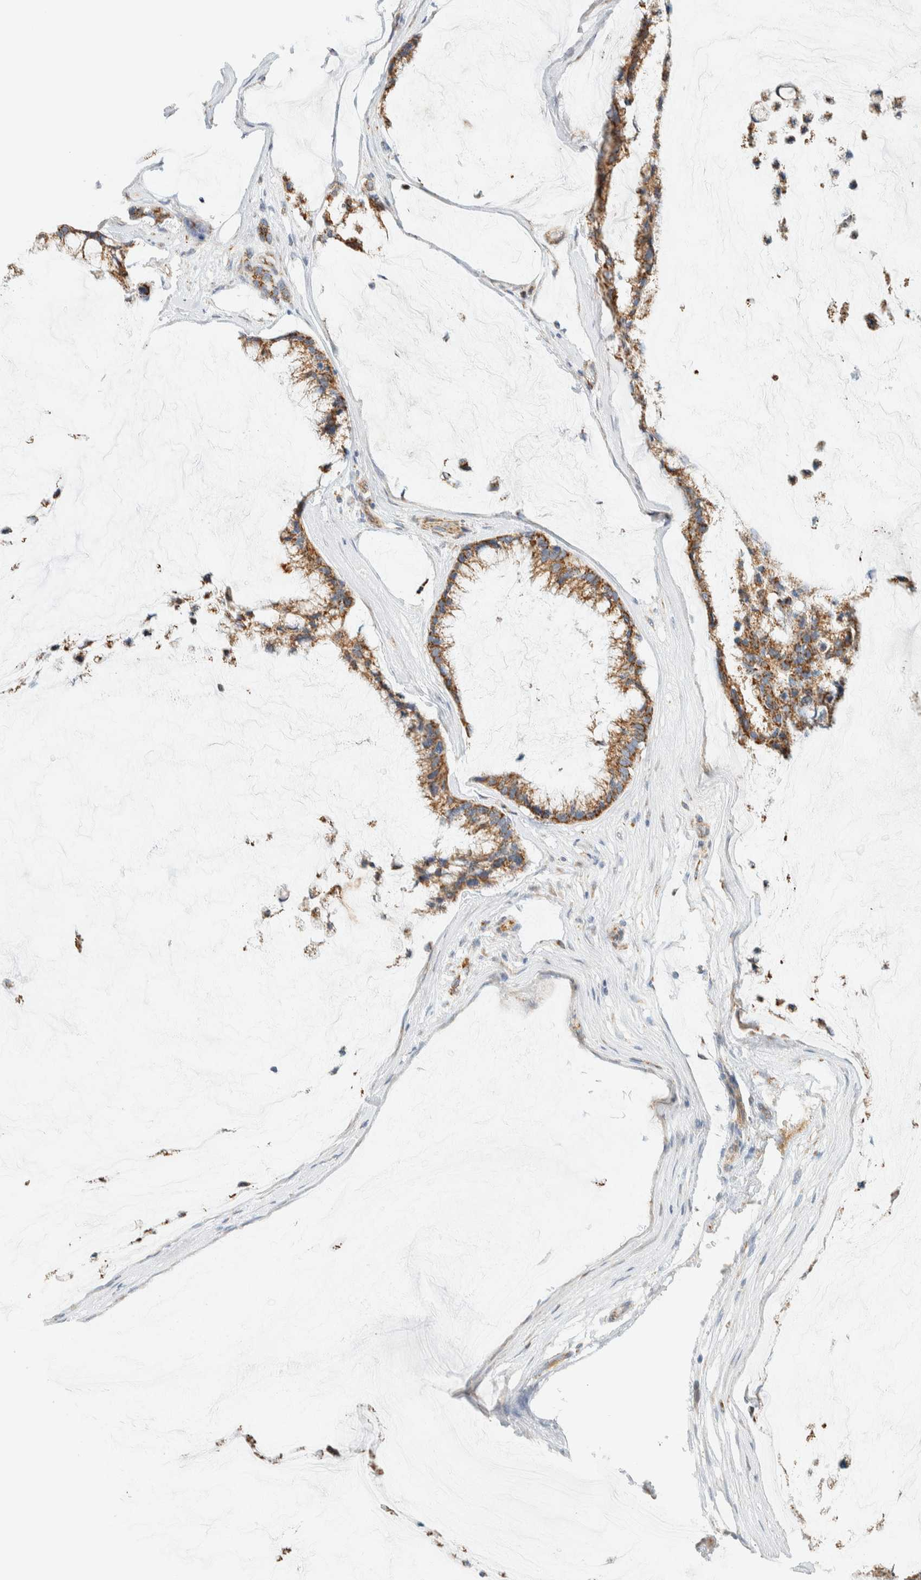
{"staining": {"intensity": "moderate", "quantity": ">75%", "location": "cytoplasmic/membranous"}, "tissue": "ovarian cancer", "cell_type": "Tumor cells", "image_type": "cancer", "snomed": [{"axis": "morphology", "description": "Cystadenocarcinoma, mucinous, NOS"}, {"axis": "topography", "description": "Ovary"}], "caption": "Tumor cells exhibit medium levels of moderate cytoplasmic/membranous positivity in approximately >75% of cells in ovarian cancer. (DAB IHC, brown staining for protein, blue staining for nuclei).", "gene": "KIFAP3", "patient": {"sex": "female", "age": 39}}